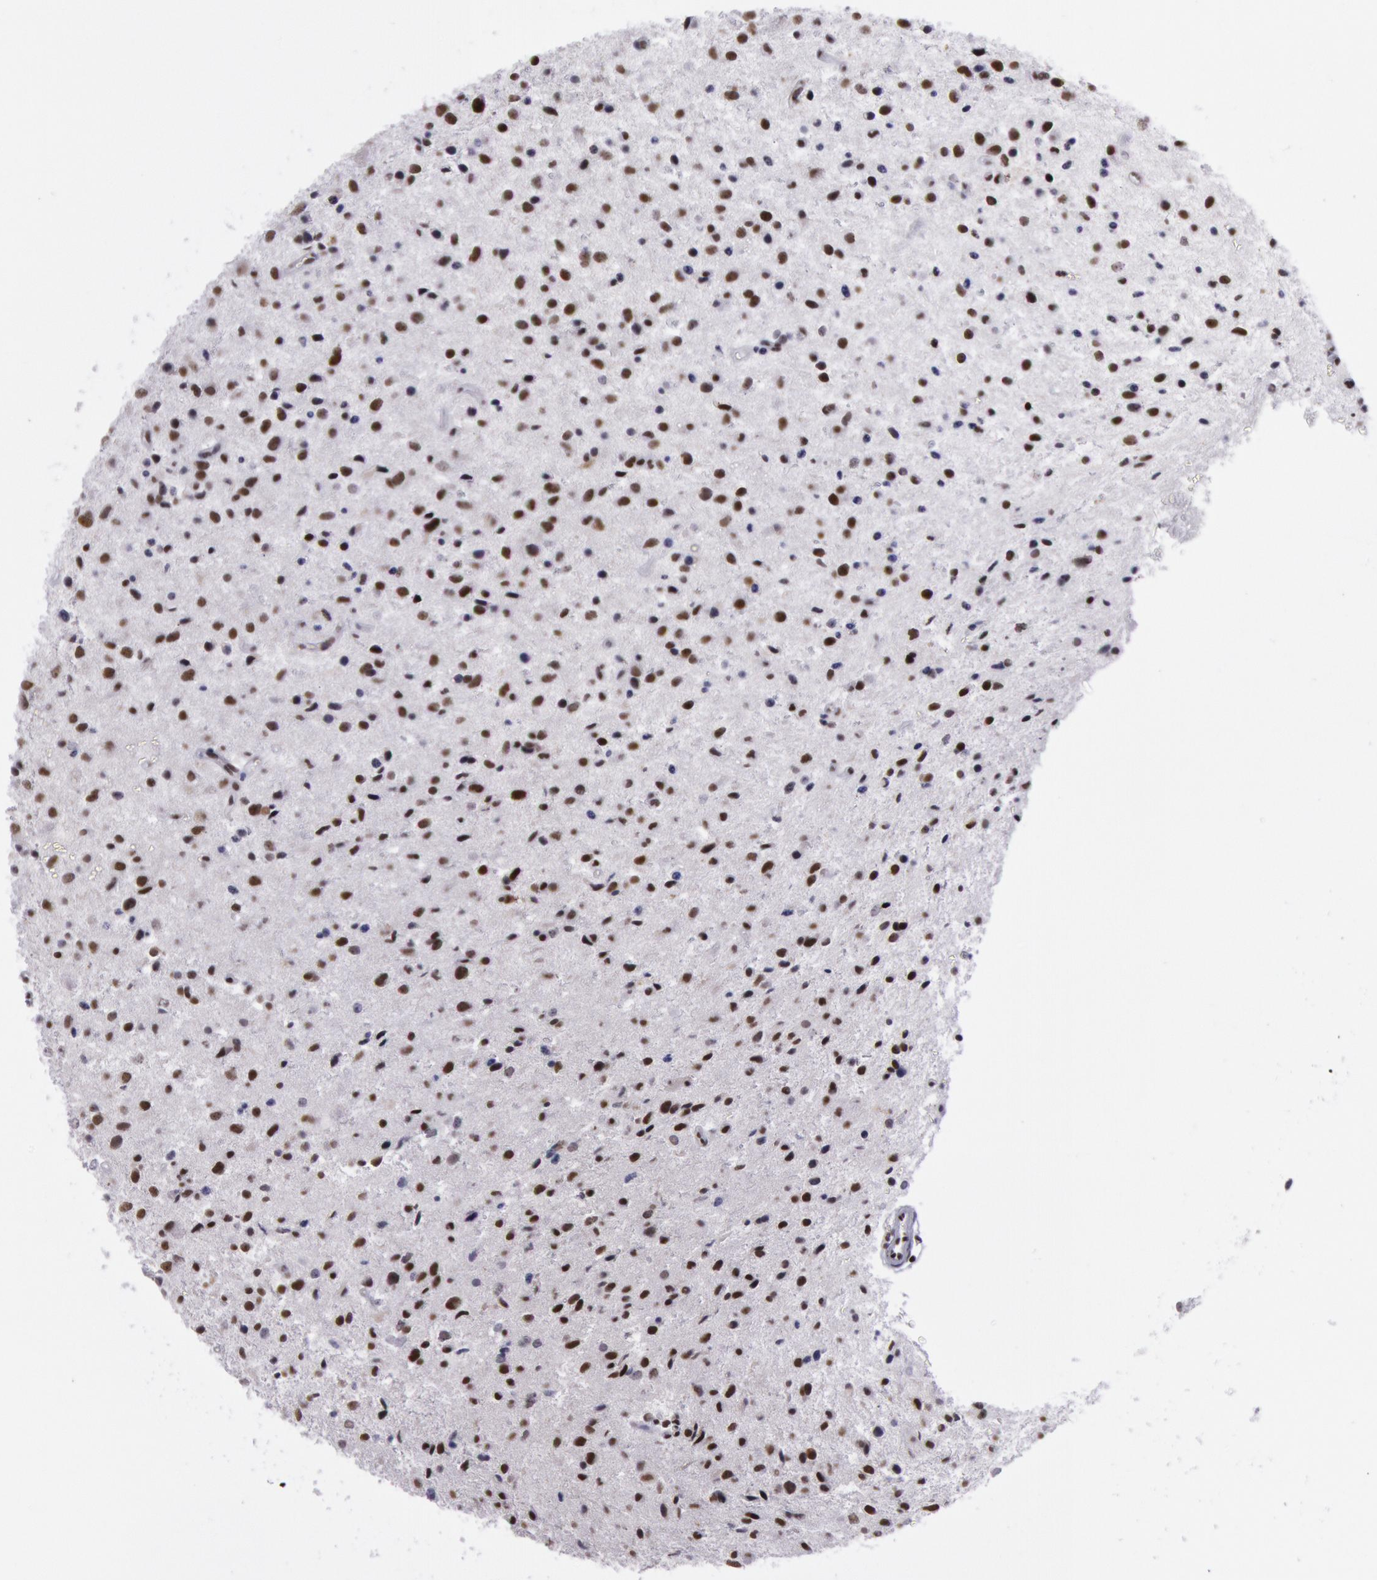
{"staining": {"intensity": "strong", "quantity": ">75%", "location": "nuclear"}, "tissue": "glioma", "cell_type": "Tumor cells", "image_type": "cancer", "snomed": [{"axis": "morphology", "description": "Glioma, malignant, Low grade"}, {"axis": "topography", "description": "Brain"}], "caption": "This is a micrograph of IHC staining of low-grade glioma (malignant), which shows strong expression in the nuclear of tumor cells.", "gene": "NKAP", "patient": {"sex": "female", "age": 46}}